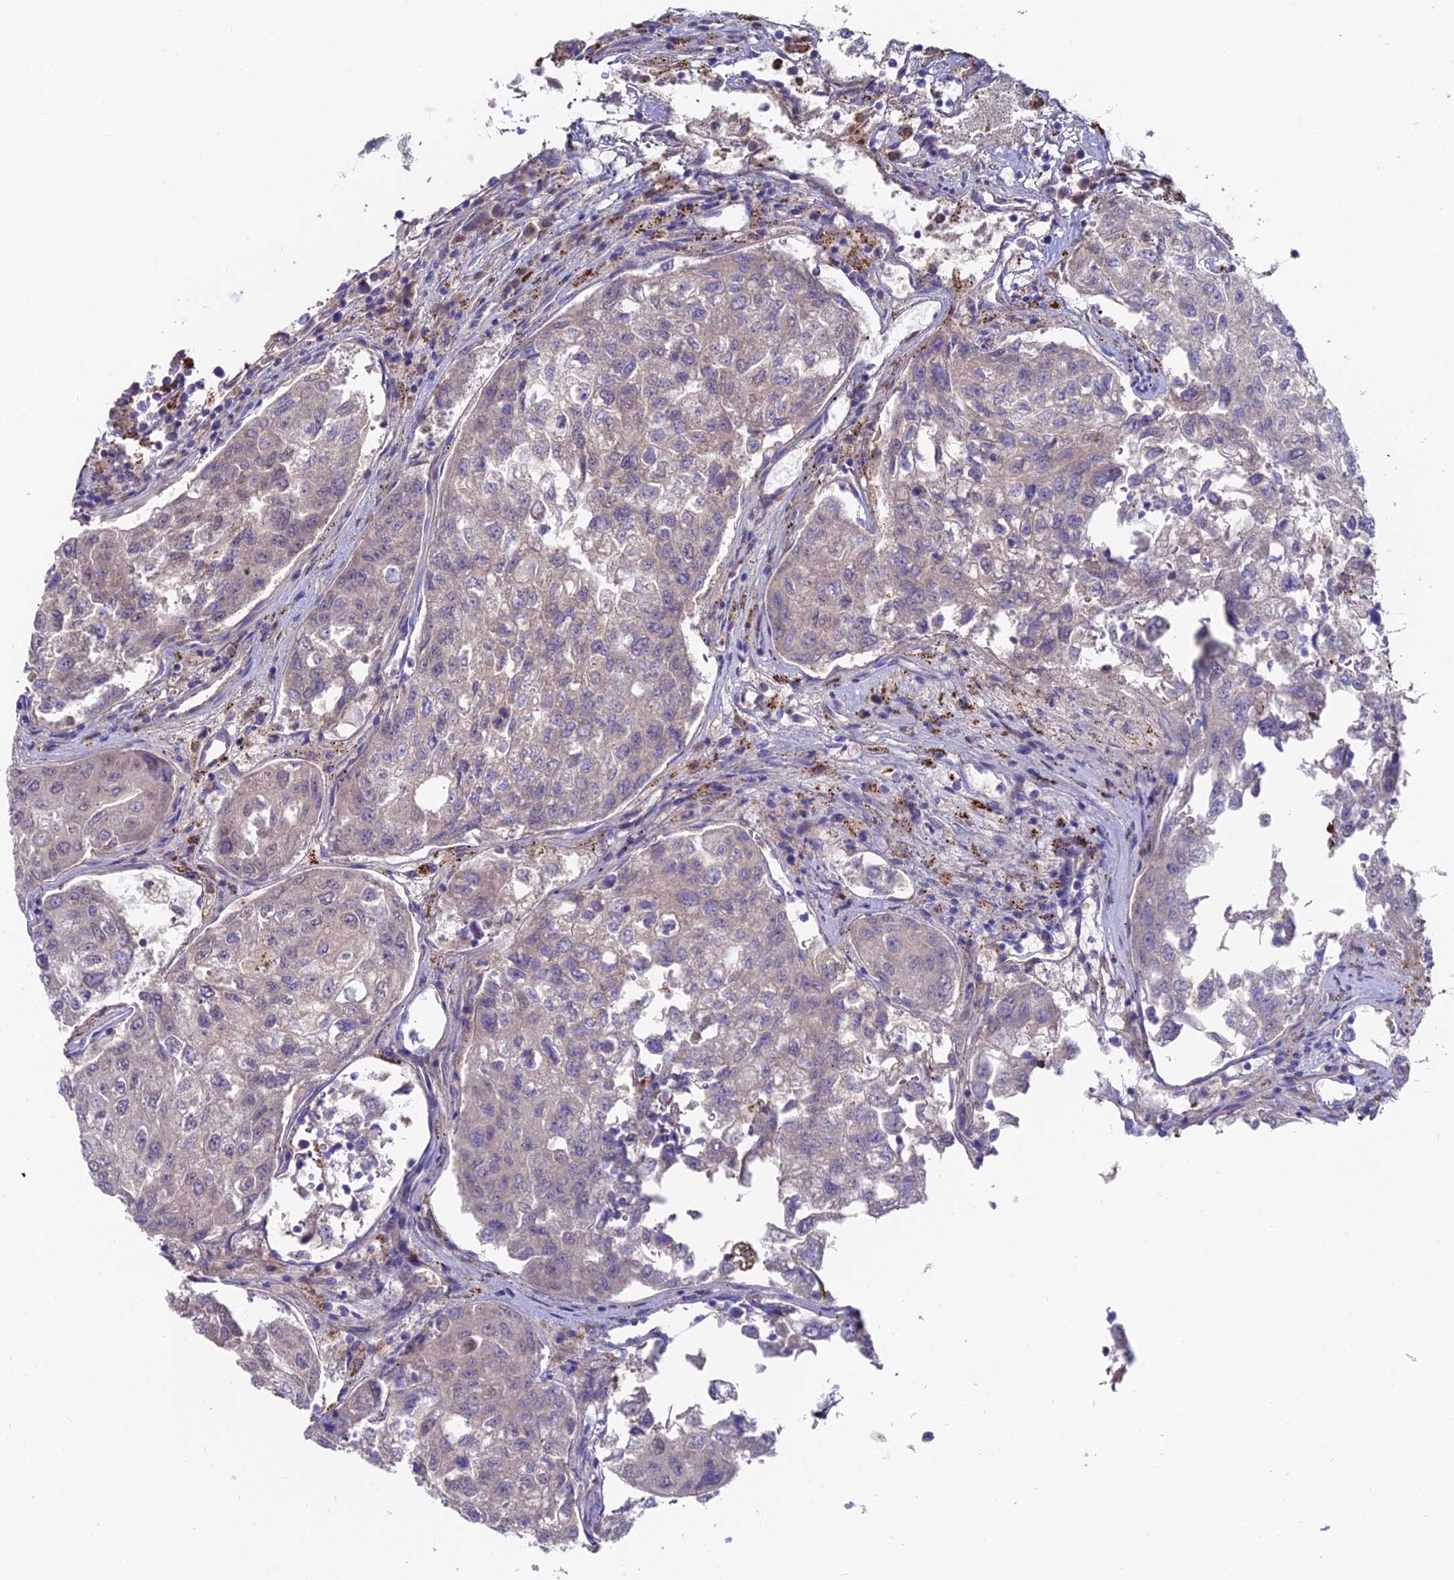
{"staining": {"intensity": "negative", "quantity": "none", "location": "none"}, "tissue": "urothelial cancer", "cell_type": "Tumor cells", "image_type": "cancer", "snomed": [{"axis": "morphology", "description": "Urothelial carcinoma, High grade"}, {"axis": "topography", "description": "Lymph node"}, {"axis": "topography", "description": "Urinary bladder"}], "caption": "Immunohistochemistry of human high-grade urothelial carcinoma shows no staining in tumor cells.", "gene": "SLC25A16", "patient": {"sex": "male", "age": 51}}